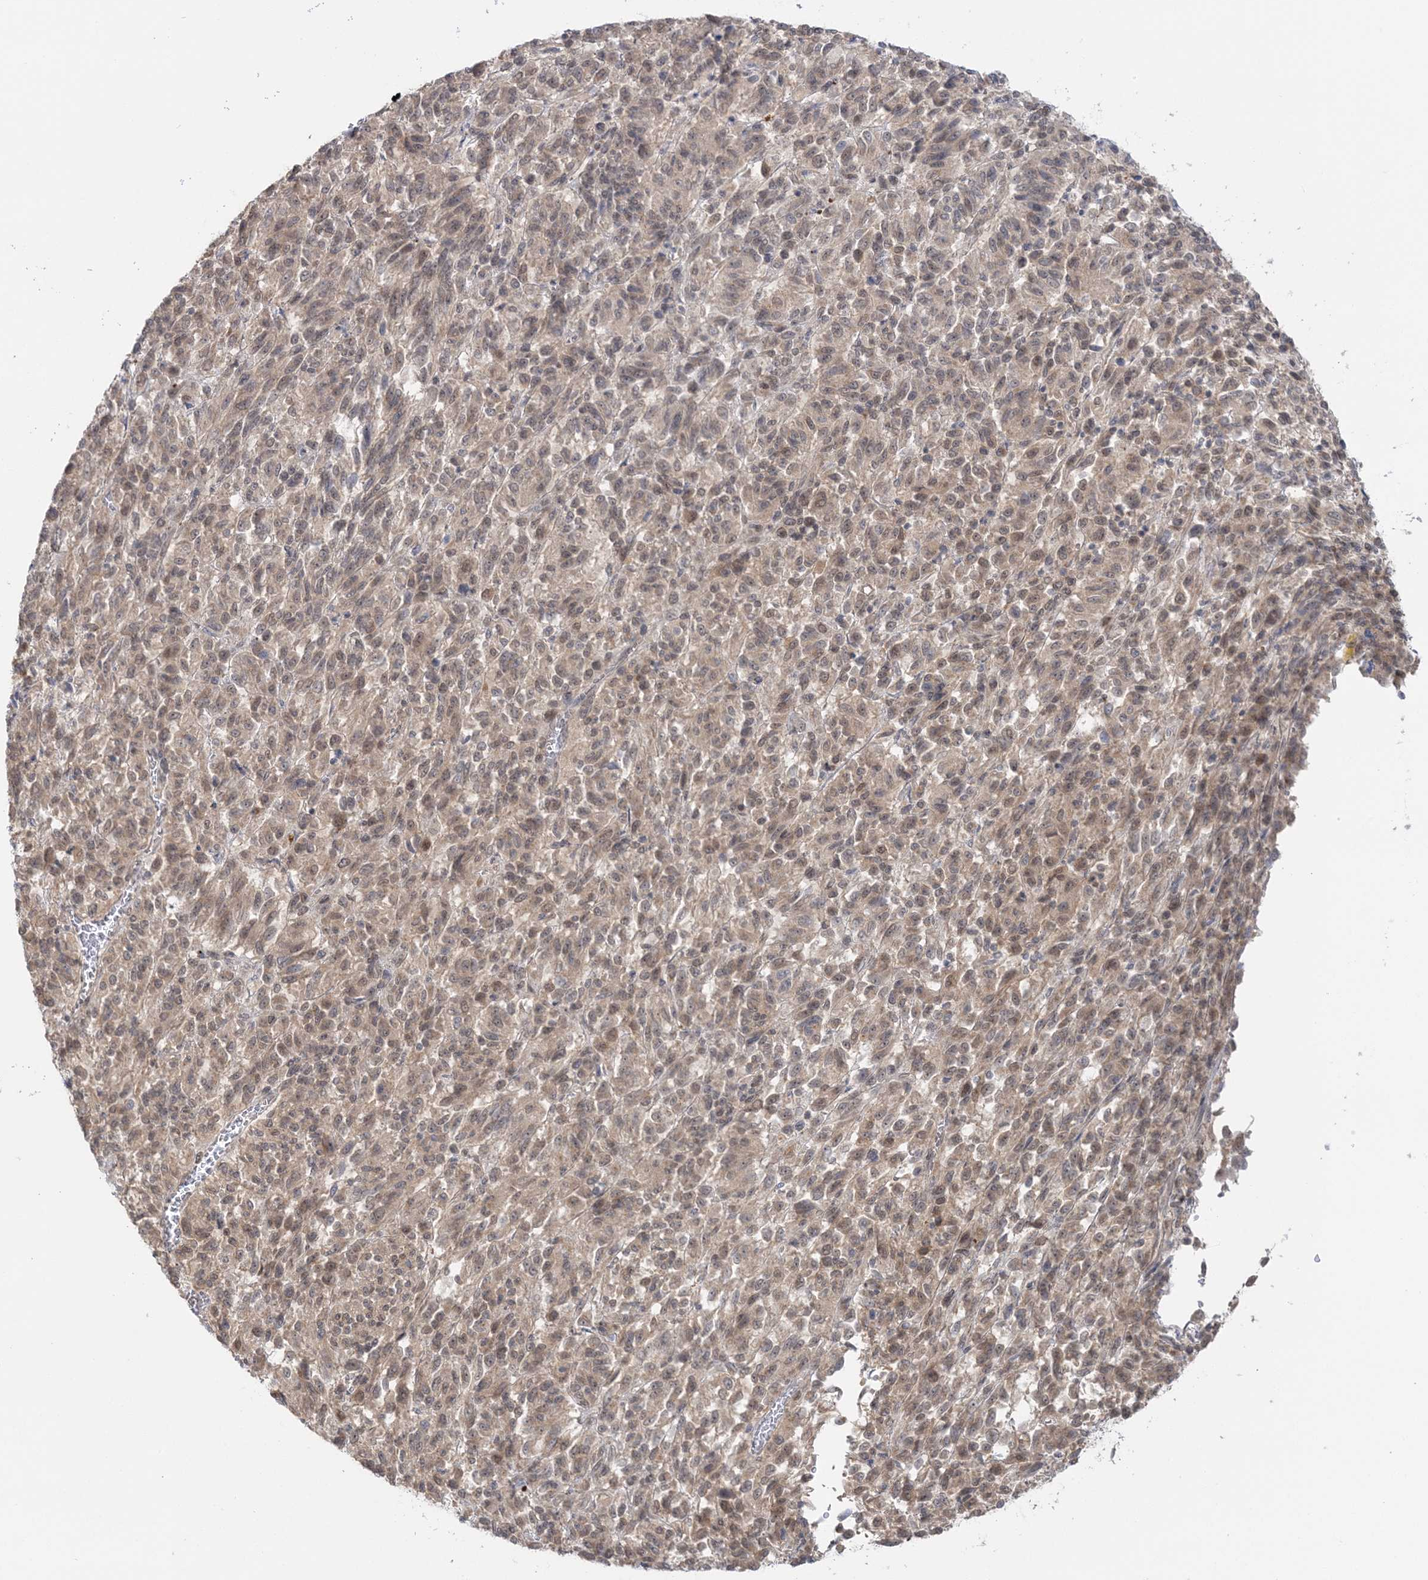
{"staining": {"intensity": "weak", "quantity": ">75%", "location": "cytoplasmic/membranous,nuclear"}, "tissue": "melanoma", "cell_type": "Tumor cells", "image_type": "cancer", "snomed": [{"axis": "morphology", "description": "Malignant melanoma, Metastatic site"}, {"axis": "topography", "description": "Lung"}], "caption": "Tumor cells reveal low levels of weak cytoplasmic/membranous and nuclear staining in approximately >75% of cells in melanoma. The staining was performed using DAB (3,3'-diaminobenzidine) to visualize the protein expression in brown, while the nuclei were stained in blue with hematoxylin (Magnification: 20x).", "gene": "ZFAND6", "patient": {"sex": "male", "age": 64}}